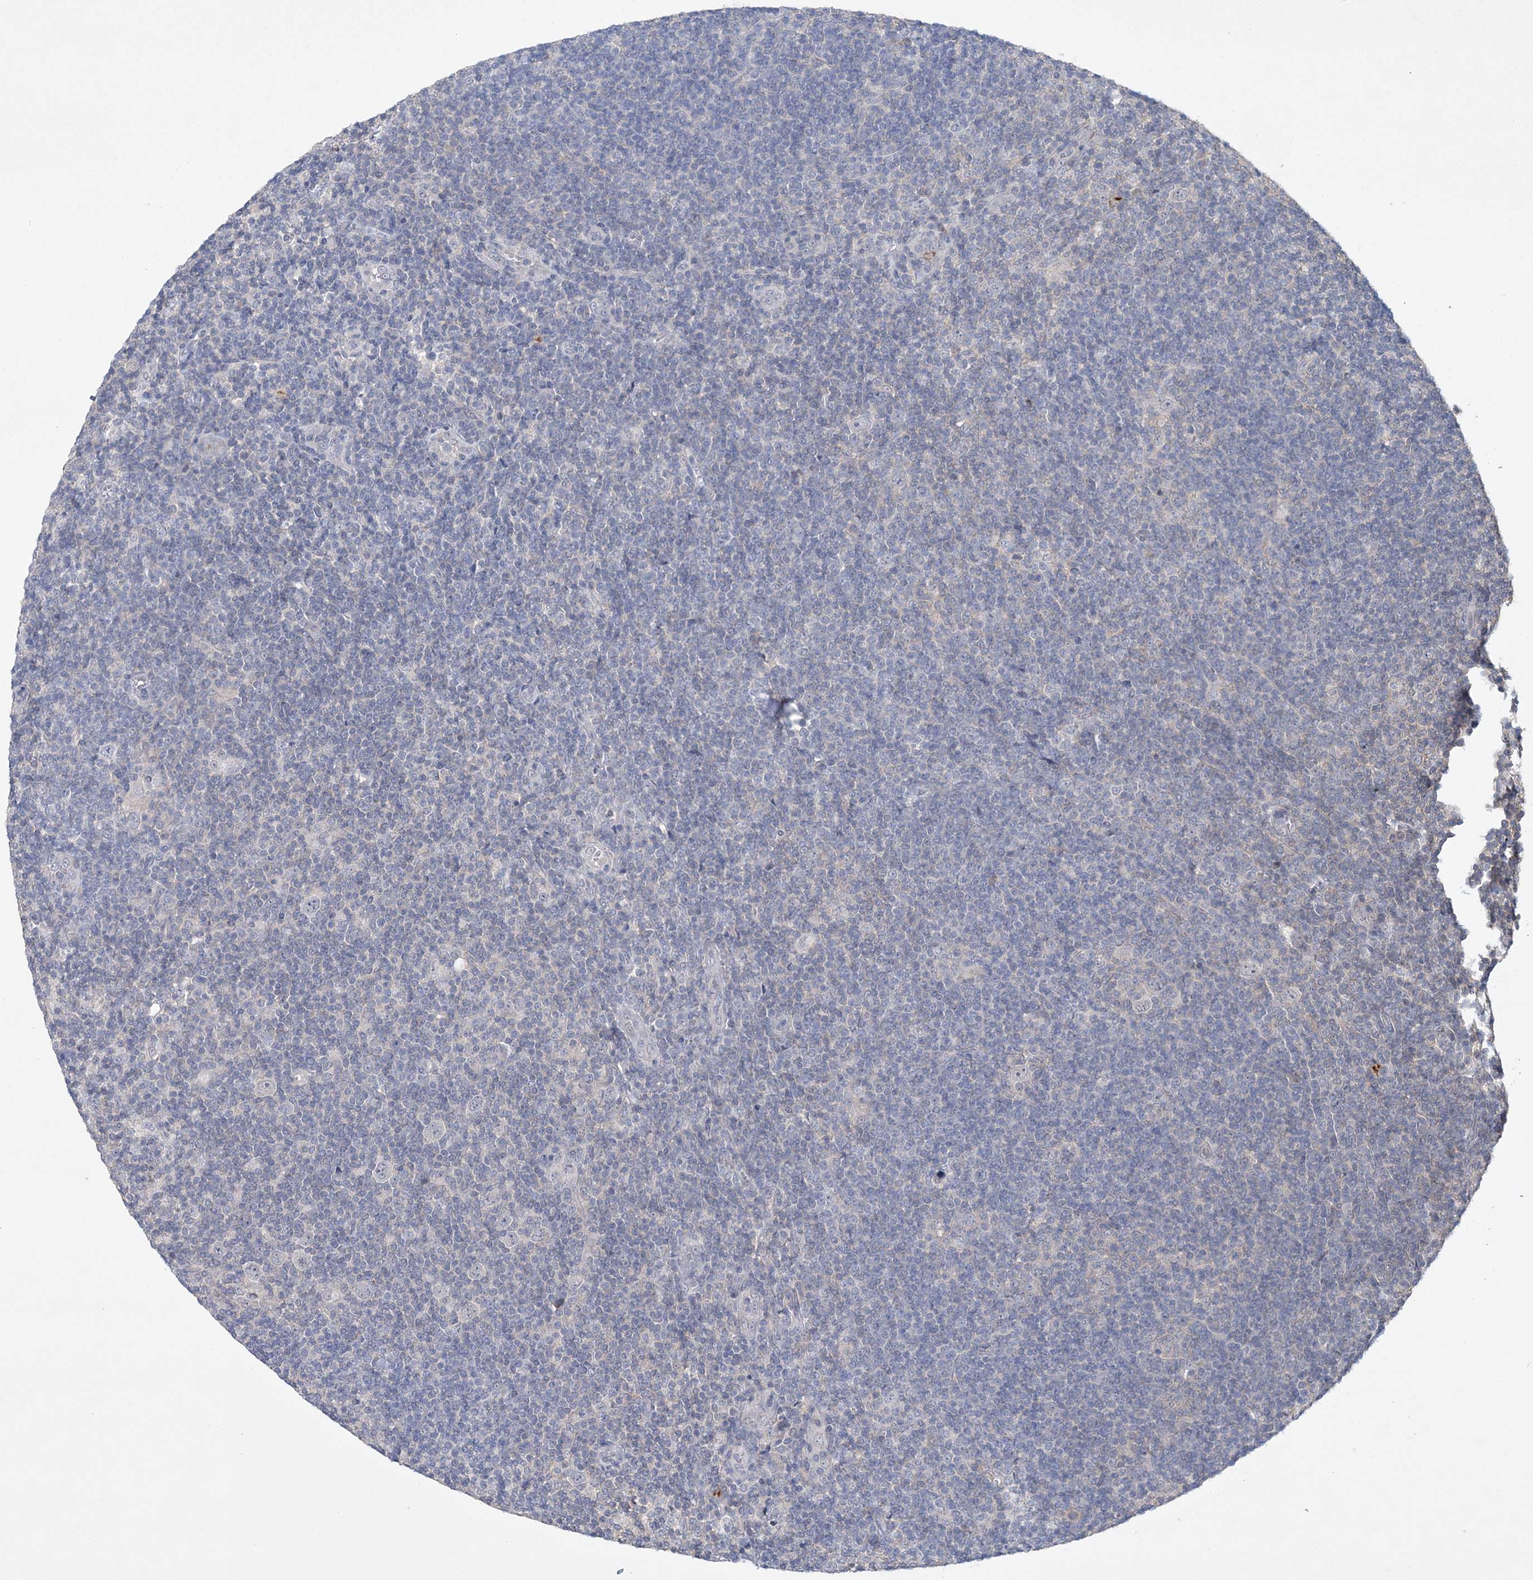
{"staining": {"intensity": "negative", "quantity": "none", "location": "none"}, "tissue": "lymphoma", "cell_type": "Tumor cells", "image_type": "cancer", "snomed": [{"axis": "morphology", "description": "Hodgkin's disease, NOS"}, {"axis": "topography", "description": "Lymph node"}], "caption": "DAB immunohistochemical staining of Hodgkin's disease reveals no significant expression in tumor cells.", "gene": "DPCD", "patient": {"sex": "female", "age": 57}}